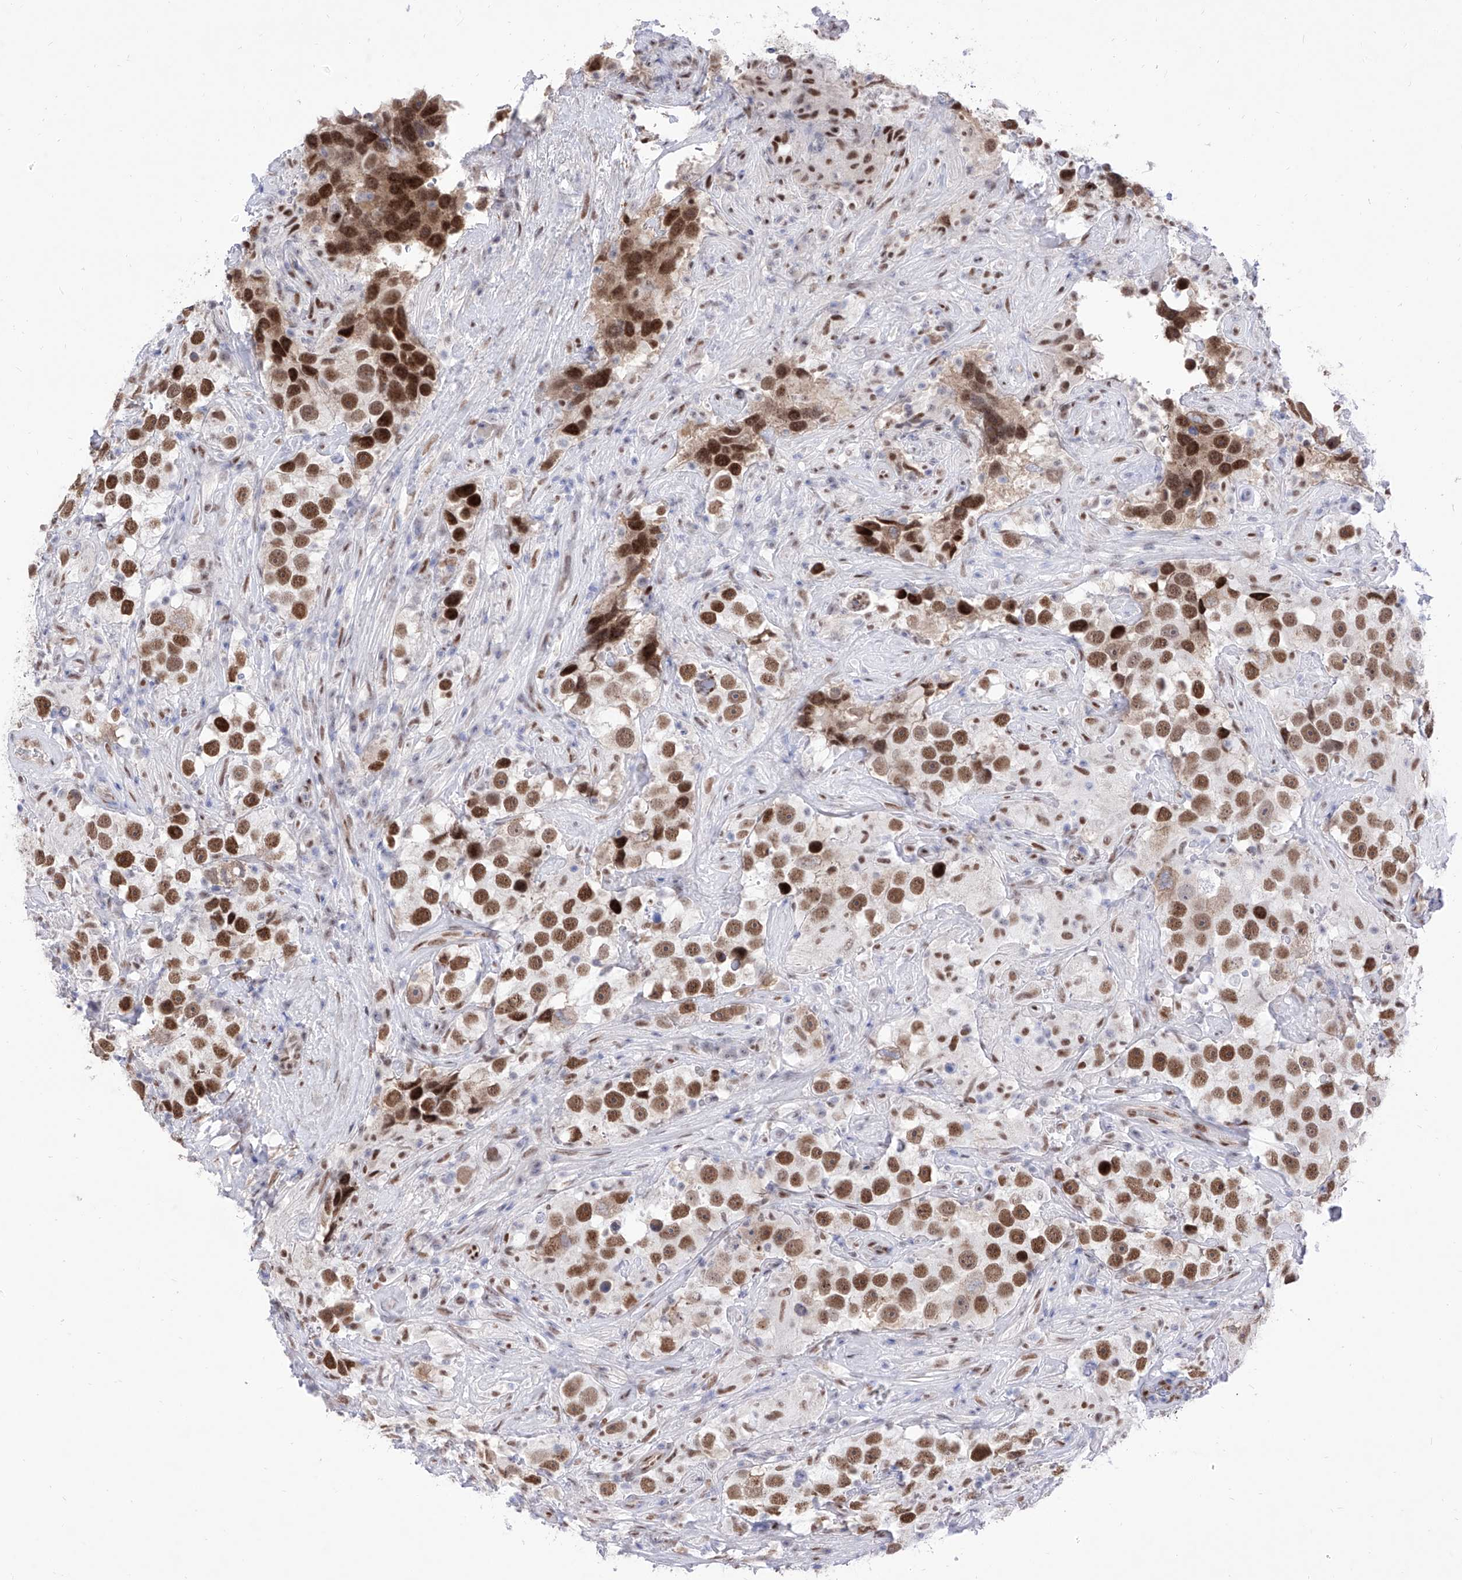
{"staining": {"intensity": "strong", "quantity": ">75%", "location": "nuclear"}, "tissue": "testis cancer", "cell_type": "Tumor cells", "image_type": "cancer", "snomed": [{"axis": "morphology", "description": "Seminoma, NOS"}, {"axis": "topography", "description": "Testis"}], "caption": "This is an image of immunohistochemistry staining of testis cancer, which shows strong staining in the nuclear of tumor cells.", "gene": "ATN1", "patient": {"sex": "male", "age": 49}}